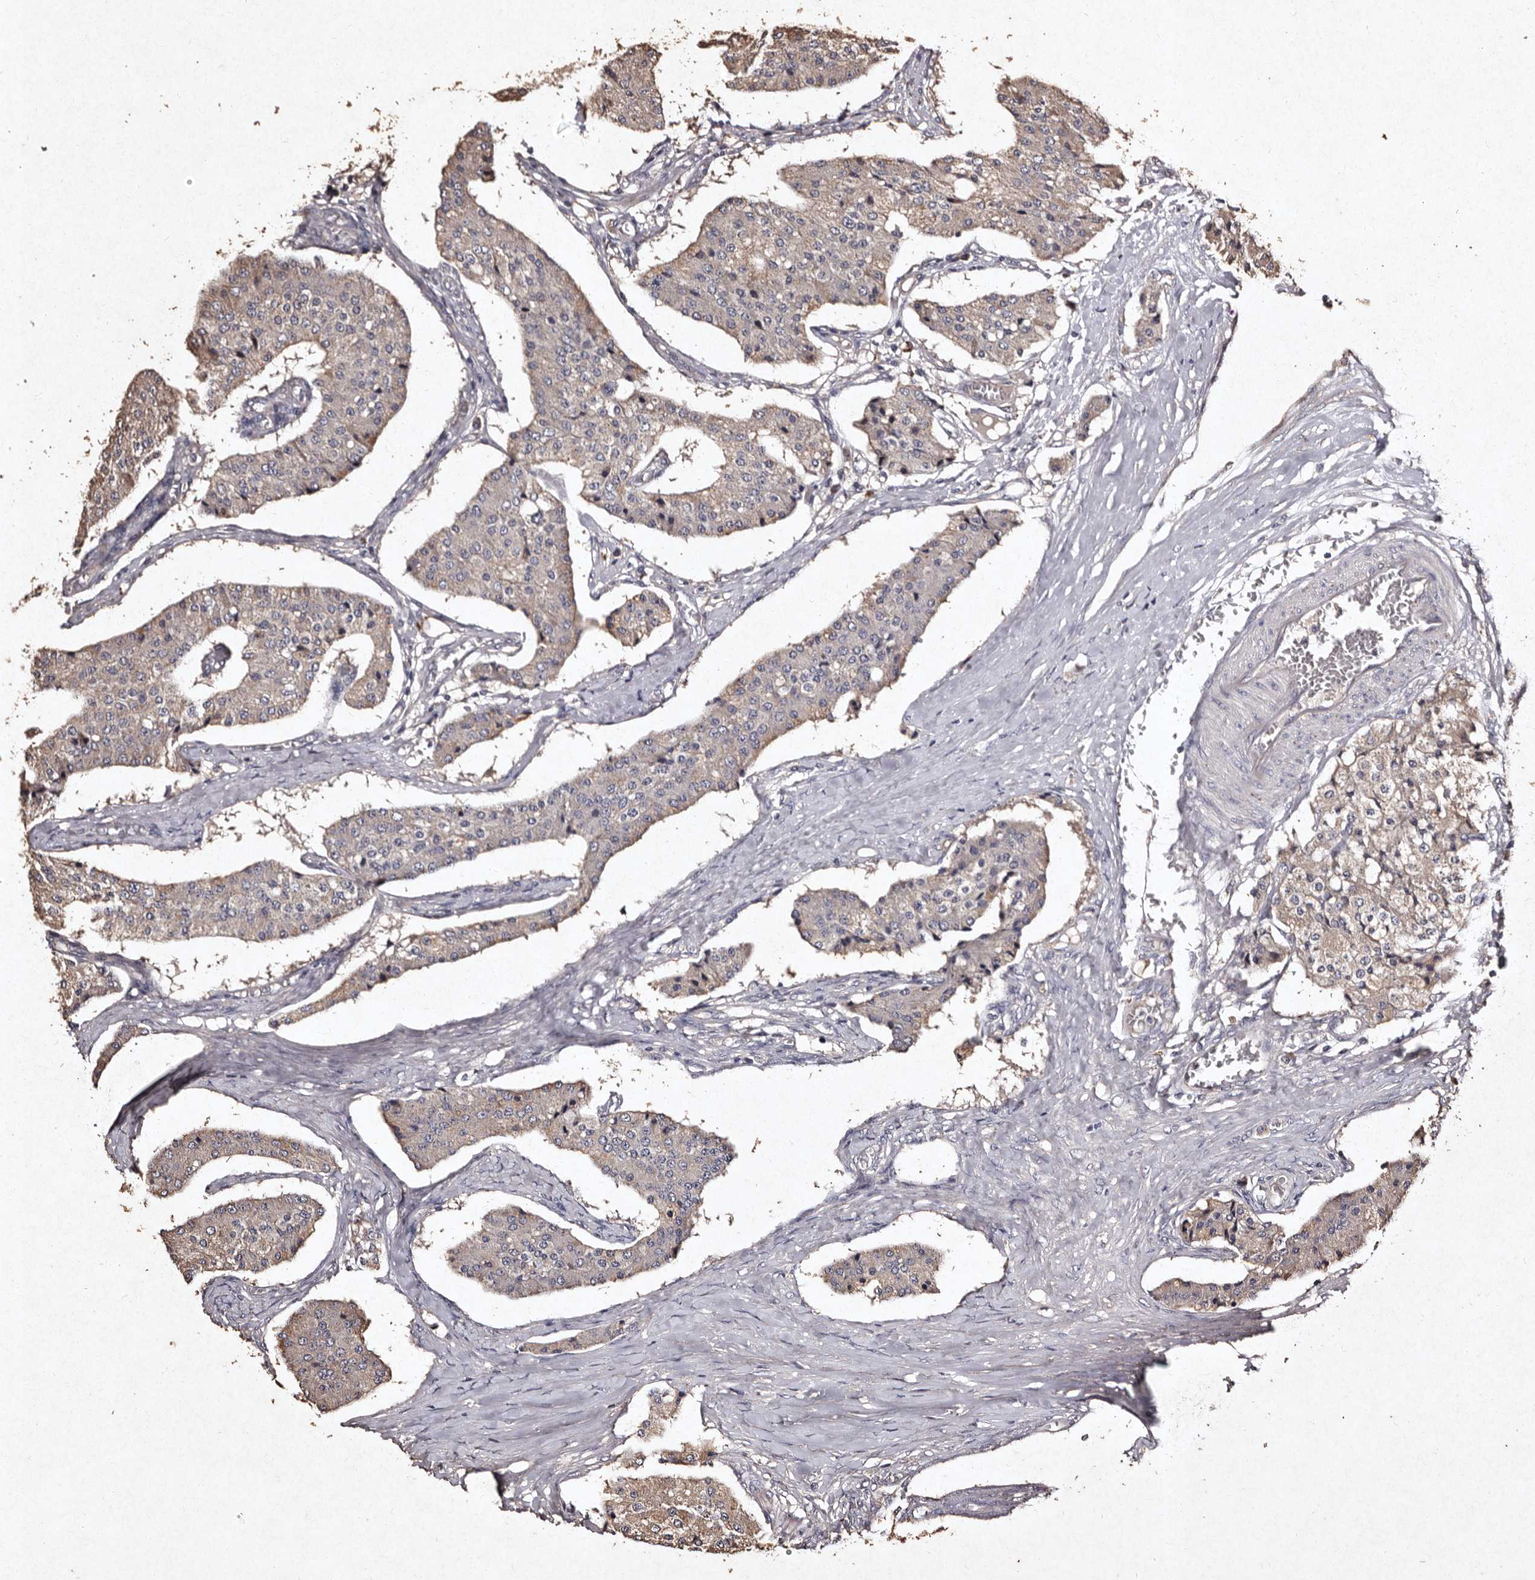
{"staining": {"intensity": "weak", "quantity": "25%-75%", "location": "cytoplasmic/membranous"}, "tissue": "carcinoid", "cell_type": "Tumor cells", "image_type": "cancer", "snomed": [{"axis": "morphology", "description": "Carcinoid, malignant, NOS"}, {"axis": "topography", "description": "Colon"}], "caption": "This image exhibits immunohistochemistry staining of malignant carcinoid, with low weak cytoplasmic/membranous staining in about 25%-75% of tumor cells.", "gene": "TFB1M", "patient": {"sex": "female", "age": 52}}